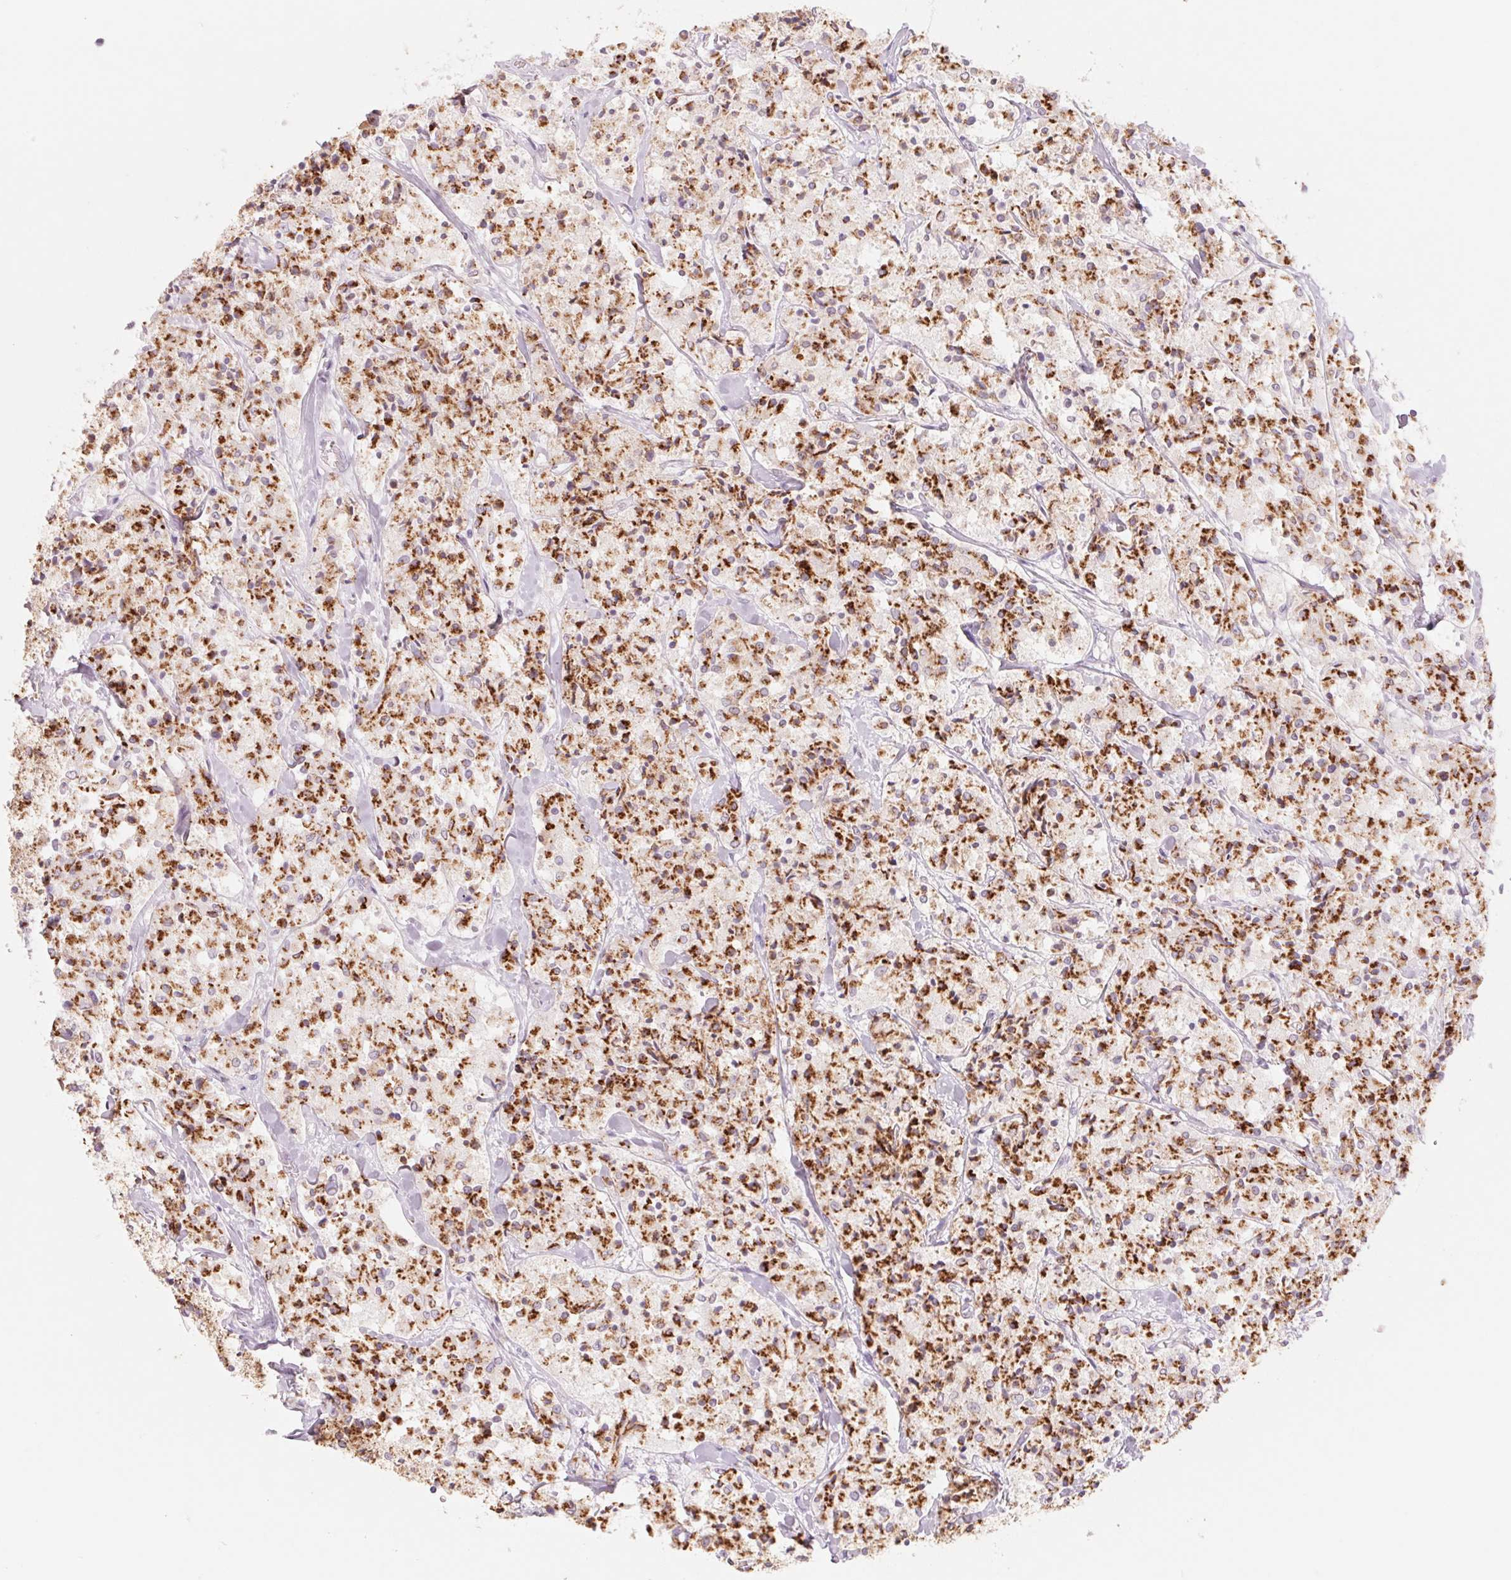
{"staining": {"intensity": "strong", "quantity": ">75%", "location": "cytoplasmic/membranous"}, "tissue": "carcinoid", "cell_type": "Tumor cells", "image_type": "cancer", "snomed": [{"axis": "morphology", "description": "Carcinoid, malignant, NOS"}, {"axis": "topography", "description": "Lung"}], "caption": "This is an image of IHC staining of carcinoid, which shows strong positivity in the cytoplasmic/membranous of tumor cells.", "gene": "GALNT7", "patient": {"sex": "male", "age": 71}}